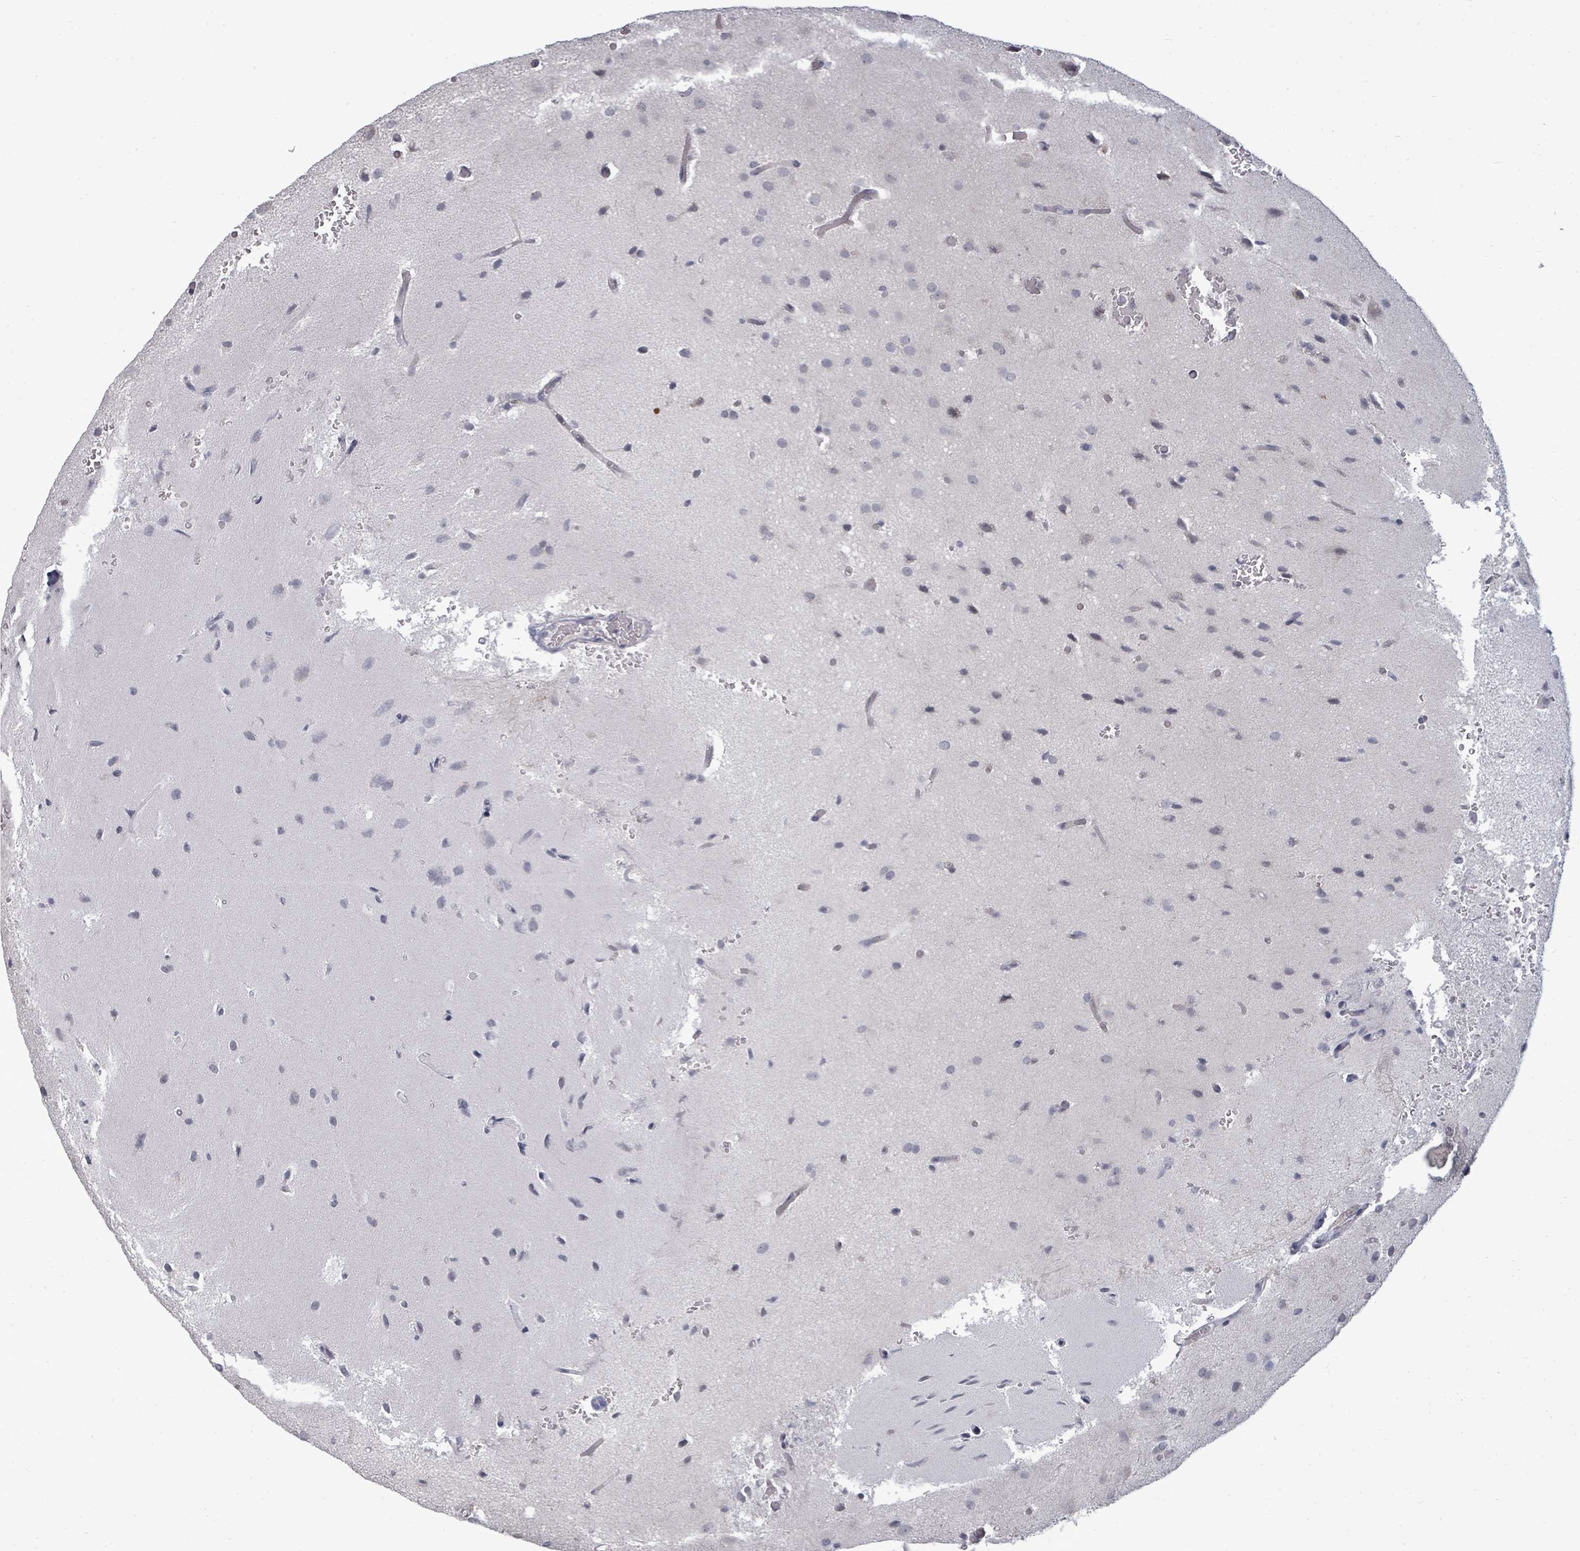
{"staining": {"intensity": "negative", "quantity": "none", "location": "none"}, "tissue": "glioma", "cell_type": "Tumor cells", "image_type": "cancer", "snomed": [{"axis": "morphology", "description": "Glioma, malignant, High grade"}, {"axis": "topography", "description": "Brain"}], "caption": "DAB immunohistochemical staining of glioma demonstrates no significant staining in tumor cells.", "gene": "PTPN20", "patient": {"sex": "female", "age": 50}}